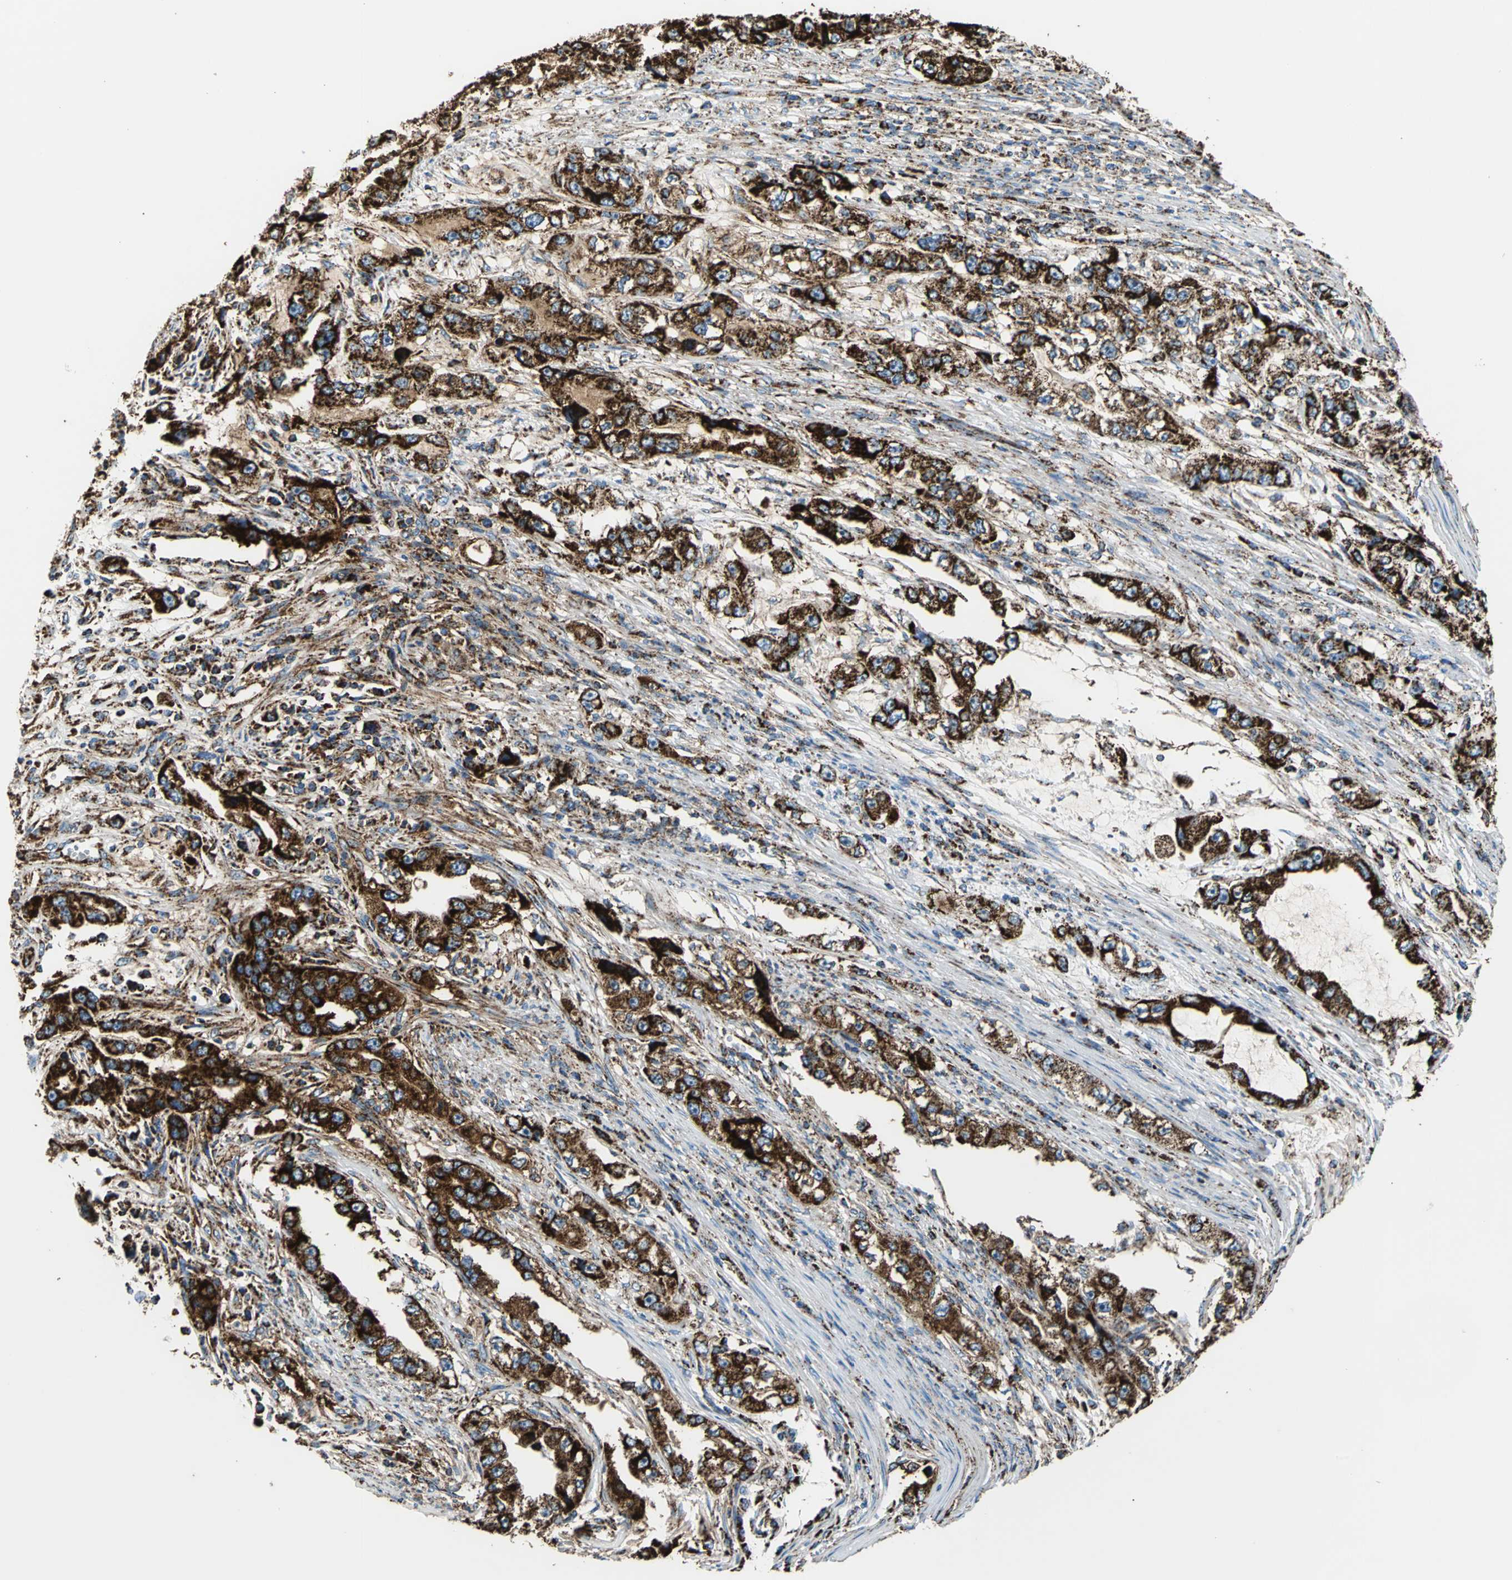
{"staining": {"intensity": "strong", "quantity": ">75%", "location": "cytoplasmic/membranous"}, "tissue": "stomach cancer", "cell_type": "Tumor cells", "image_type": "cancer", "snomed": [{"axis": "morphology", "description": "Adenocarcinoma, NOS"}, {"axis": "topography", "description": "Stomach, lower"}], "caption": "This histopathology image displays immunohistochemistry (IHC) staining of adenocarcinoma (stomach), with high strong cytoplasmic/membranous staining in approximately >75% of tumor cells.", "gene": "ECH1", "patient": {"sex": "female", "age": 93}}